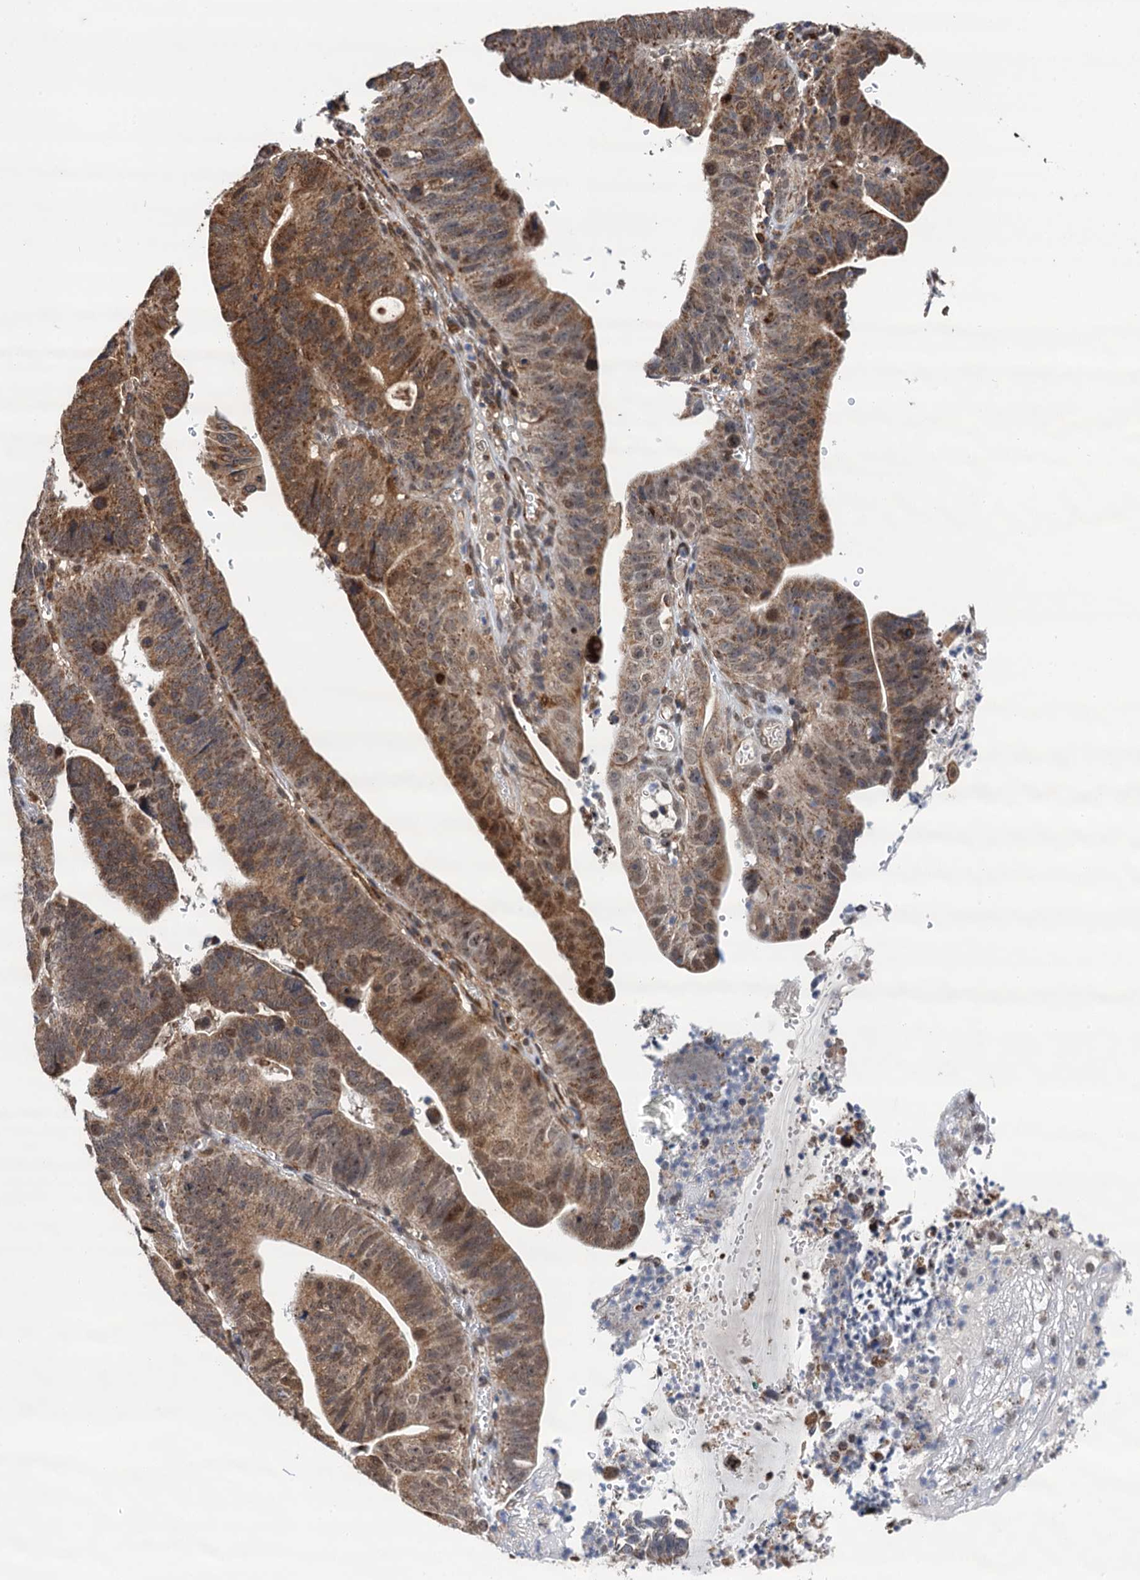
{"staining": {"intensity": "moderate", "quantity": ">75%", "location": "cytoplasmic/membranous"}, "tissue": "stomach cancer", "cell_type": "Tumor cells", "image_type": "cancer", "snomed": [{"axis": "morphology", "description": "Adenocarcinoma, NOS"}, {"axis": "topography", "description": "Stomach"}], "caption": "High-magnification brightfield microscopy of stomach adenocarcinoma stained with DAB (3,3'-diaminobenzidine) (brown) and counterstained with hematoxylin (blue). tumor cells exhibit moderate cytoplasmic/membranous expression is appreciated in about>75% of cells.", "gene": "CMPK2", "patient": {"sex": "male", "age": 59}}